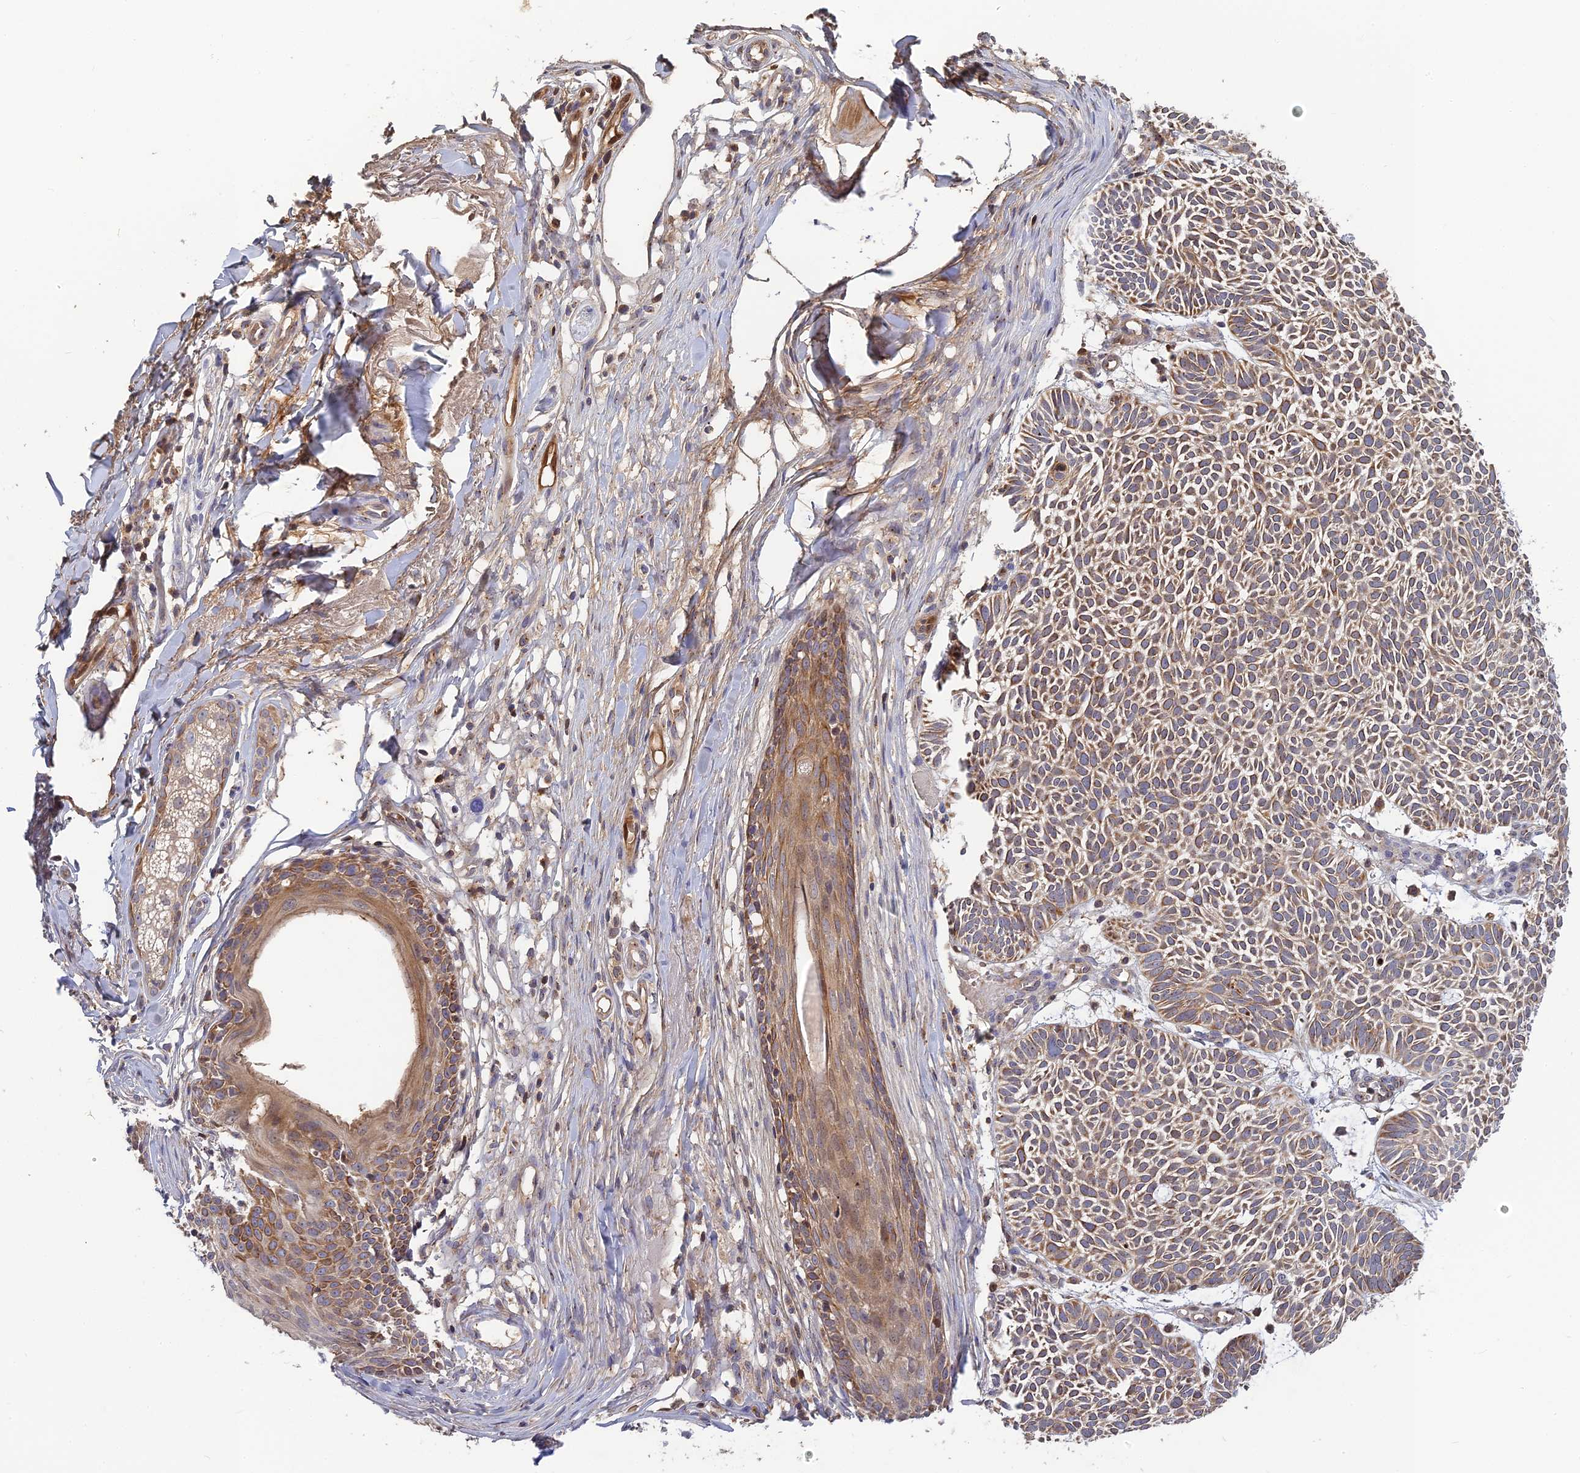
{"staining": {"intensity": "moderate", "quantity": ">75%", "location": "cytoplasmic/membranous"}, "tissue": "skin cancer", "cell_type": "Tumor cells", "image_type": "cancer", "snomed": [{"axis": "morphology", "description": "Basal cell carcinoma"}, {"axis": "topography", "description": "Skin"}], "caption": "Immunohistochemistry (IHC) photomicrograph of neoplastic tissue: basal cell carcinoma (skin) stained using IHC shows medium levels of moderate protein expression localized specifically in the cytoplasmic/membranous of tumor cells, appearing as a cytoplasmic/membranous brown color.", "gene": "RPIA", "patient": {"sex": "male", "age": 69}}